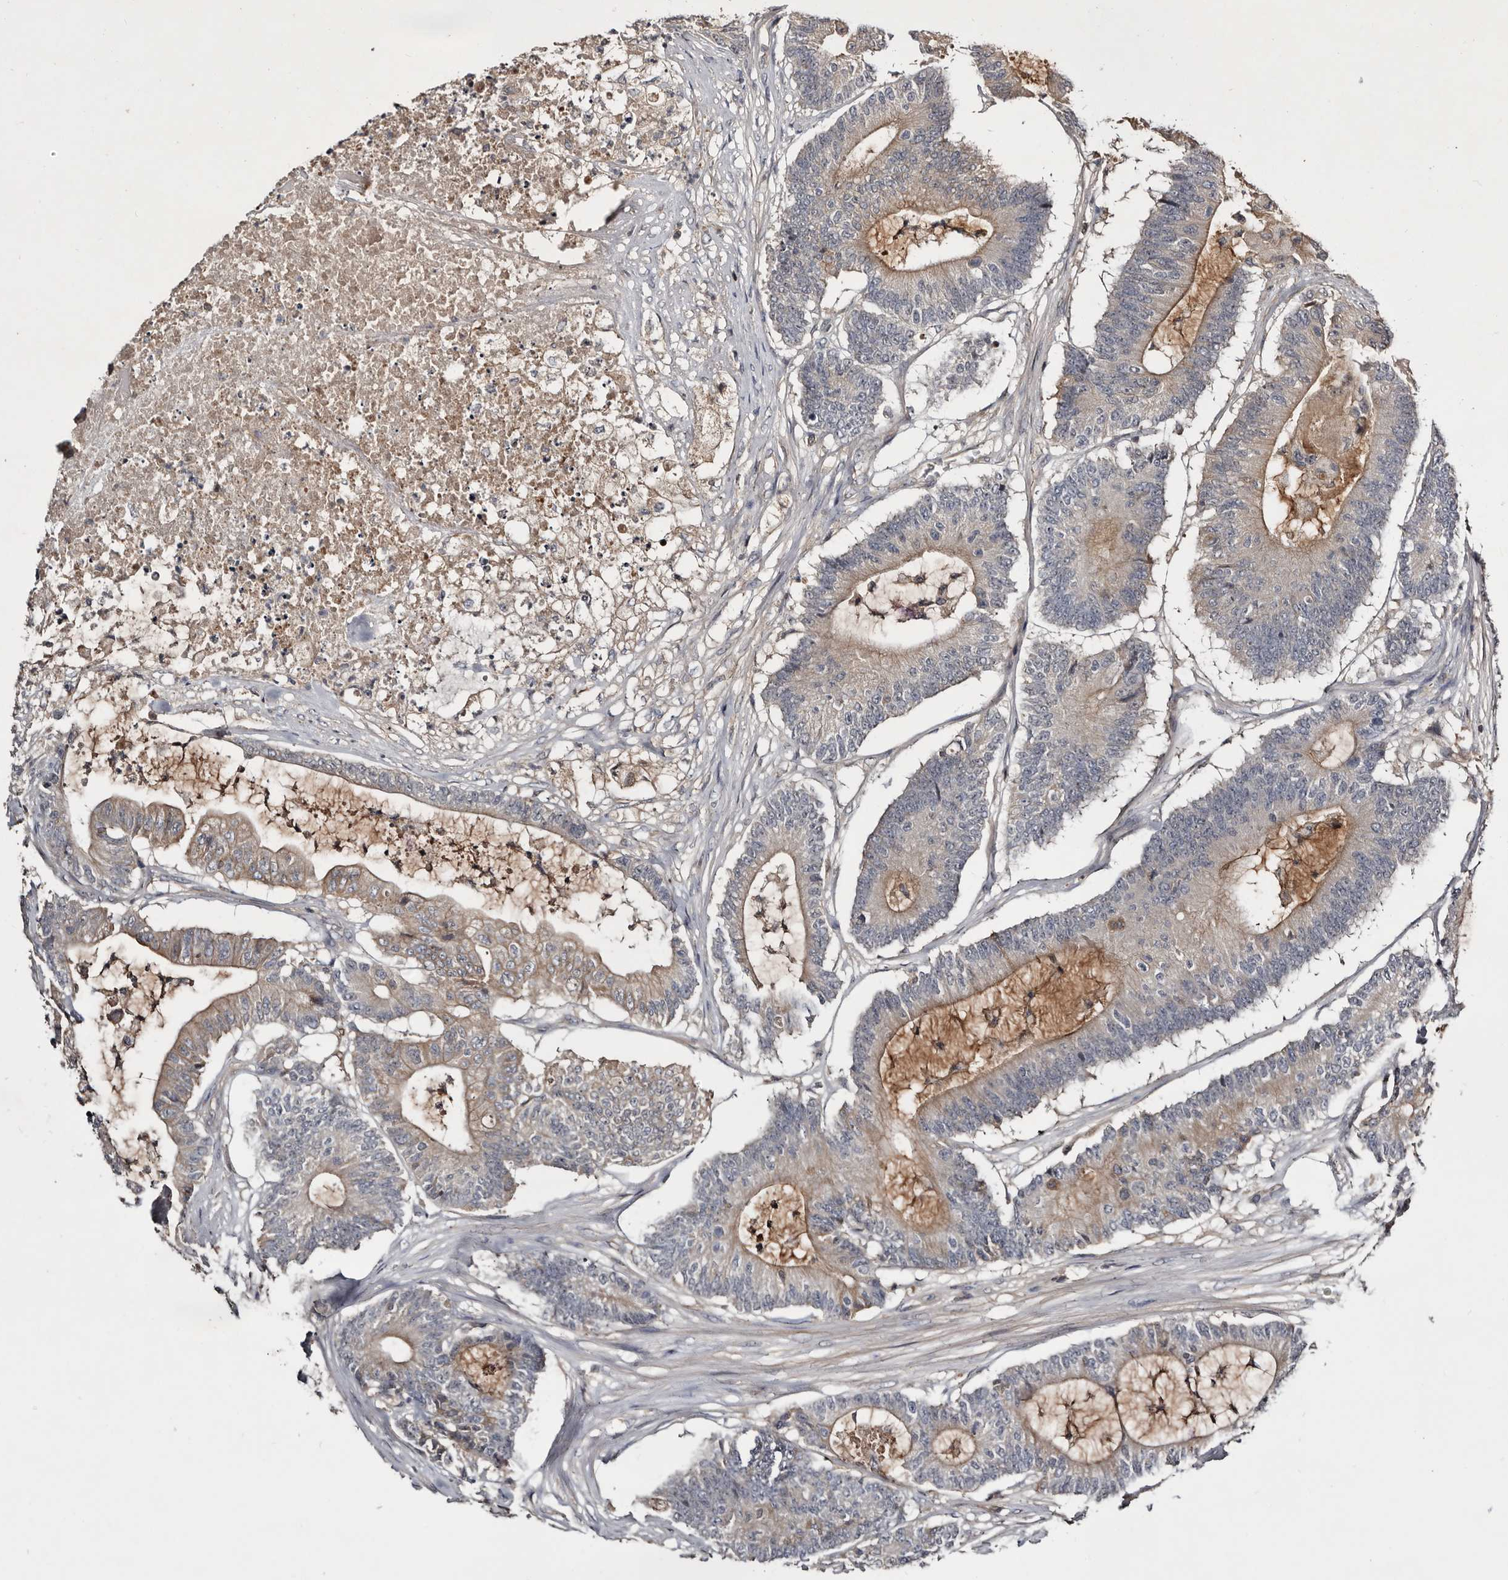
{"staining": {"intensity": "weak", "quantity": "25%-75%", "location": "cytoplasmic/membranous"}, "tissue": "colorectal cancer", "cell_type": "Tumor cells", "image_type": "cancer", "snomed": [{"axis": "morphology", "description": "Adenocarcinoma, NOS"}, {"axis": "topography", "description": "Colon"}], "caption": "Immunohistochemistry (IHC) of adenocarcinoma (colorectal) shows low levels of weak cytoplasmic/membranous staining in about 25%-75% of tumor cells. Nuclei are stained in blue.", "gene": "TTC39A", "patient": {"sex": "female", "age": 84}}